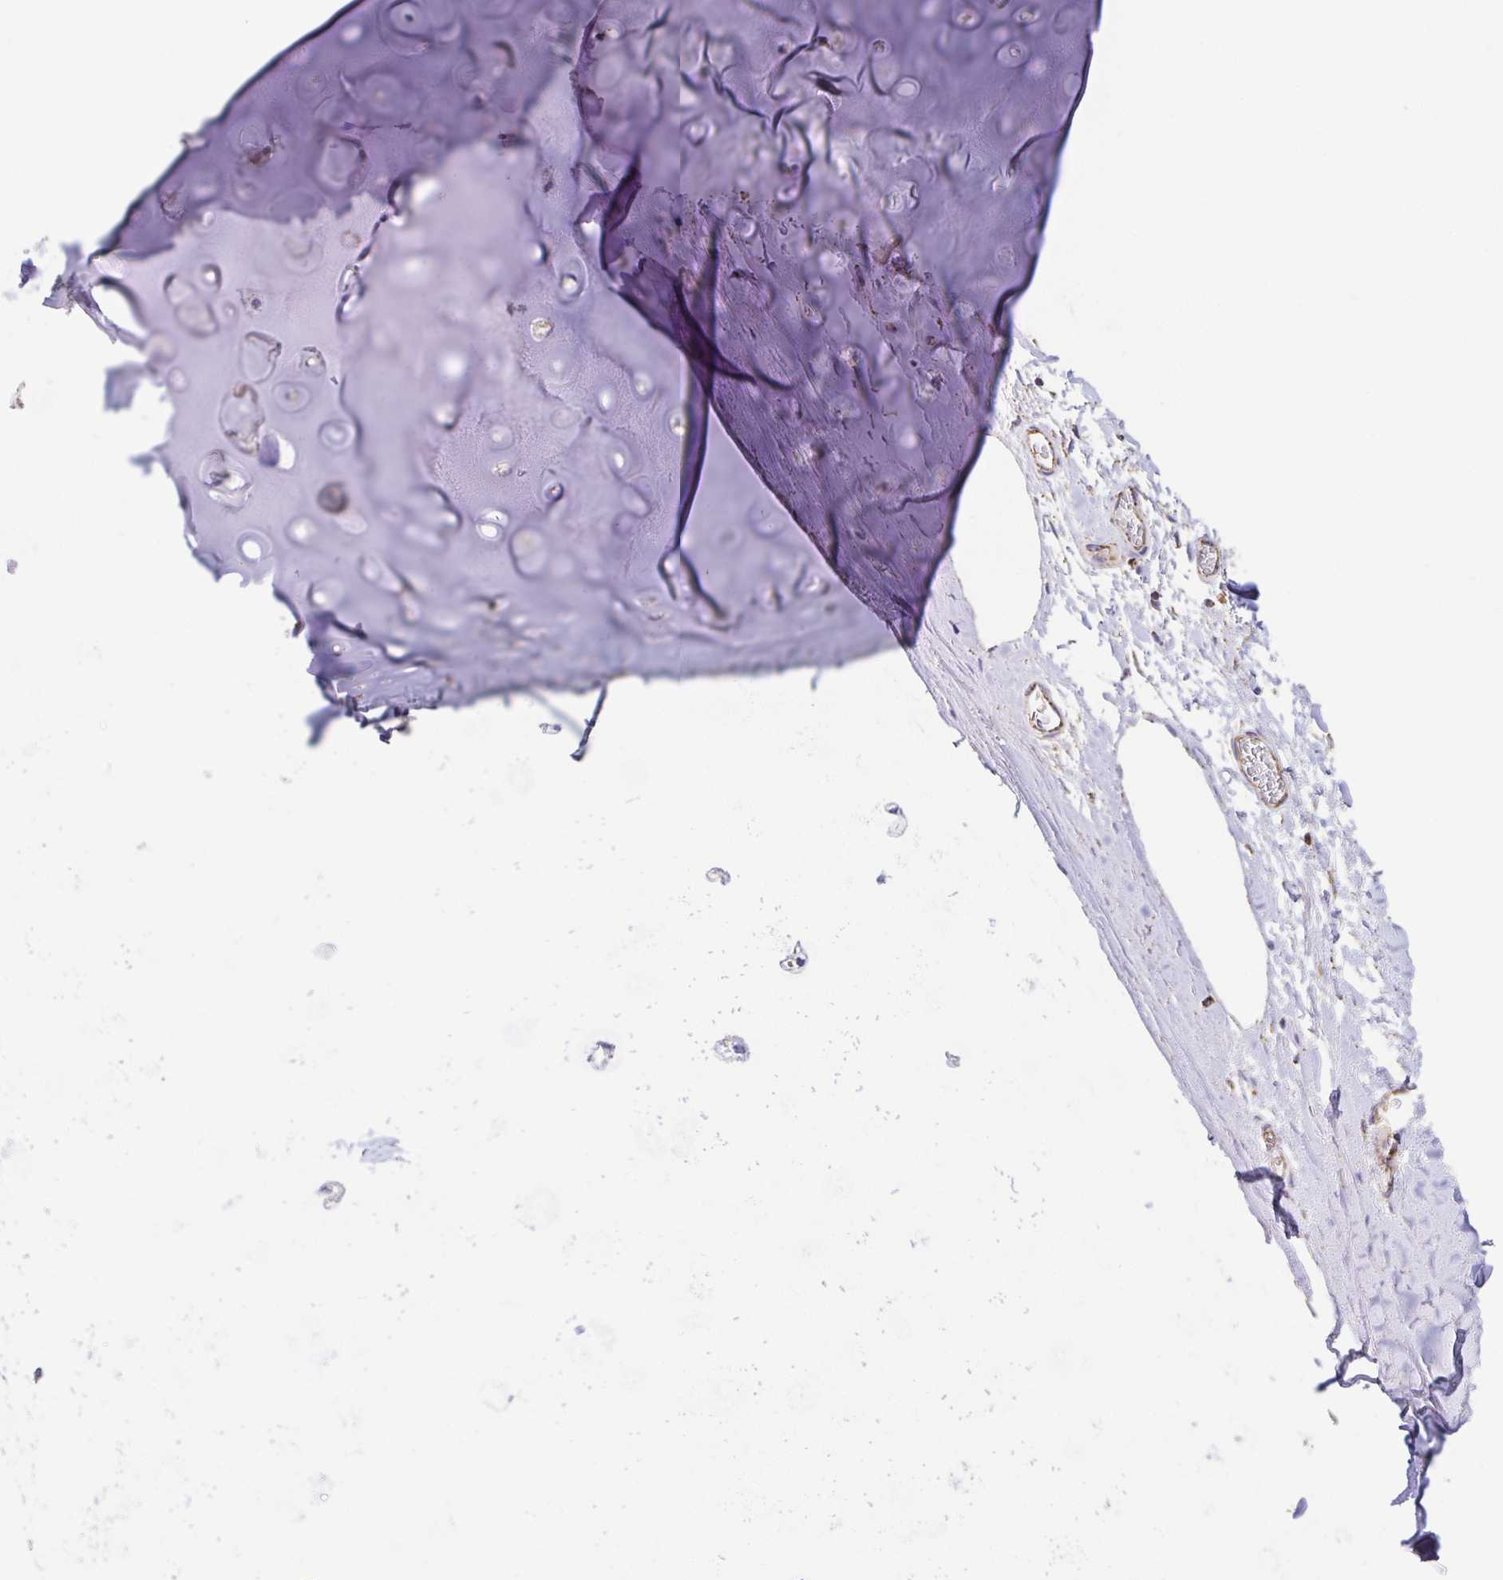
{"staining": {"intensity": "weak", "quantity": "<25%", "location": "cytoplasmic/membranous"}, "tissue": "soft tissue", "cell_type": "Chondrocytes", "image_type": "normal", "snomed": [{"axis": "morphology", "description": "Normal tissue, NOS"}, {"axis": "topography", "description": "Cartilage tissue"}, {"axis": "topography", "description": "Bronchus"}, {"axis": "topography", "description": "Peripheral nerve tissue"}], "caption": "The immunohistochemistry (IHC) histopathology image has no significant expression in chondrocytes of soft tissue.", "gene": "GINM1", "patient": {"sex": "male", "age": 67}}